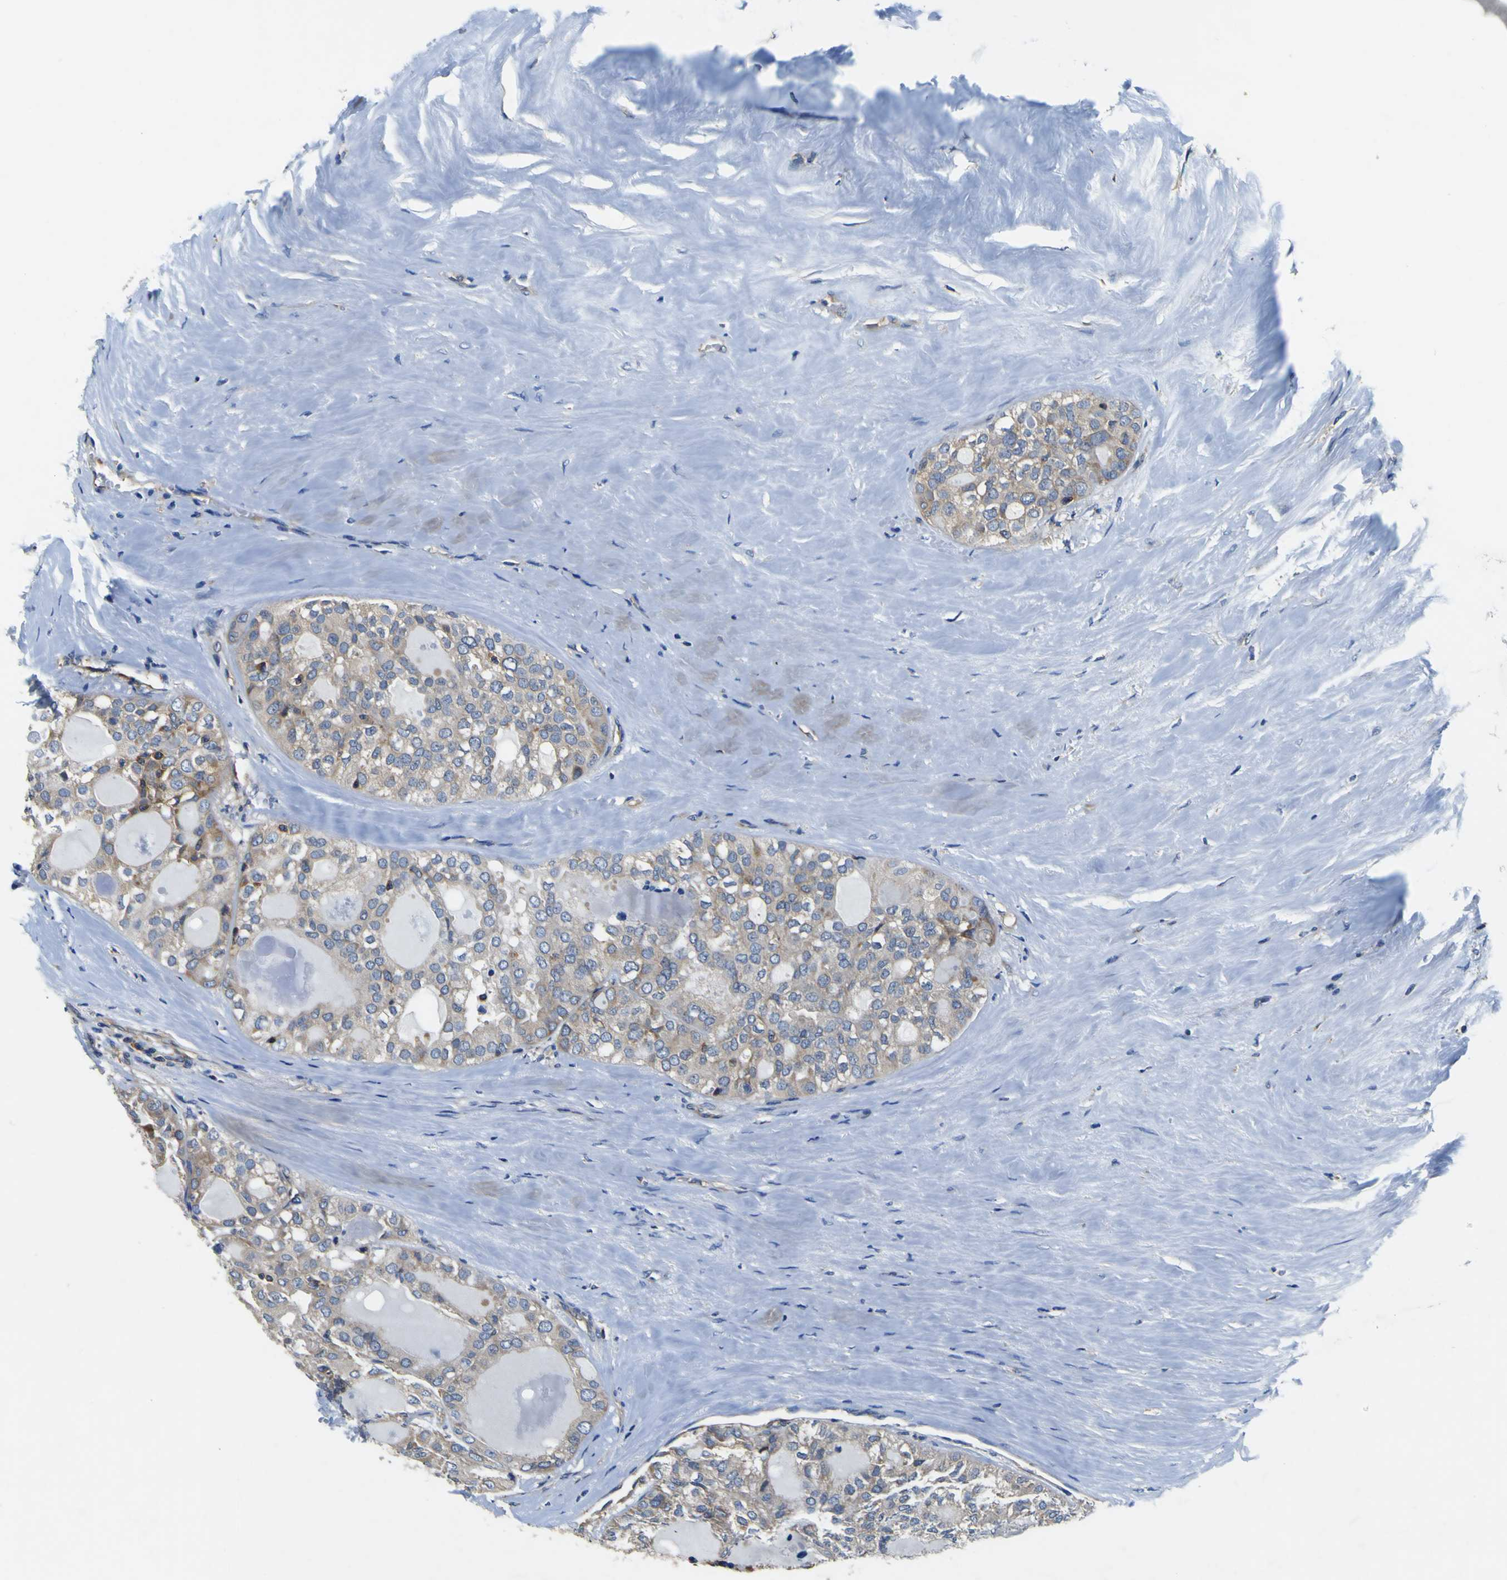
{"staining": {"intensity": "negative", "quantity": "none", "location": "none"}, "tissue": "thyroid cancer", "cell_type": "Tumor cells", "image_type": "cancer", "snomed": [{"axis": "morphology", "description": "Follicular adenoma carcinoma, NOS"}, {"axis": "topography", "description": "Thyroid gland"}], "caption": "Photomicrograph shows no significant protein expression in tumor cells of thyroid cancer (follicular adenoma carcinoma).", "gene": "CNR2", "patient": {"sex": "male", "age": 75}}